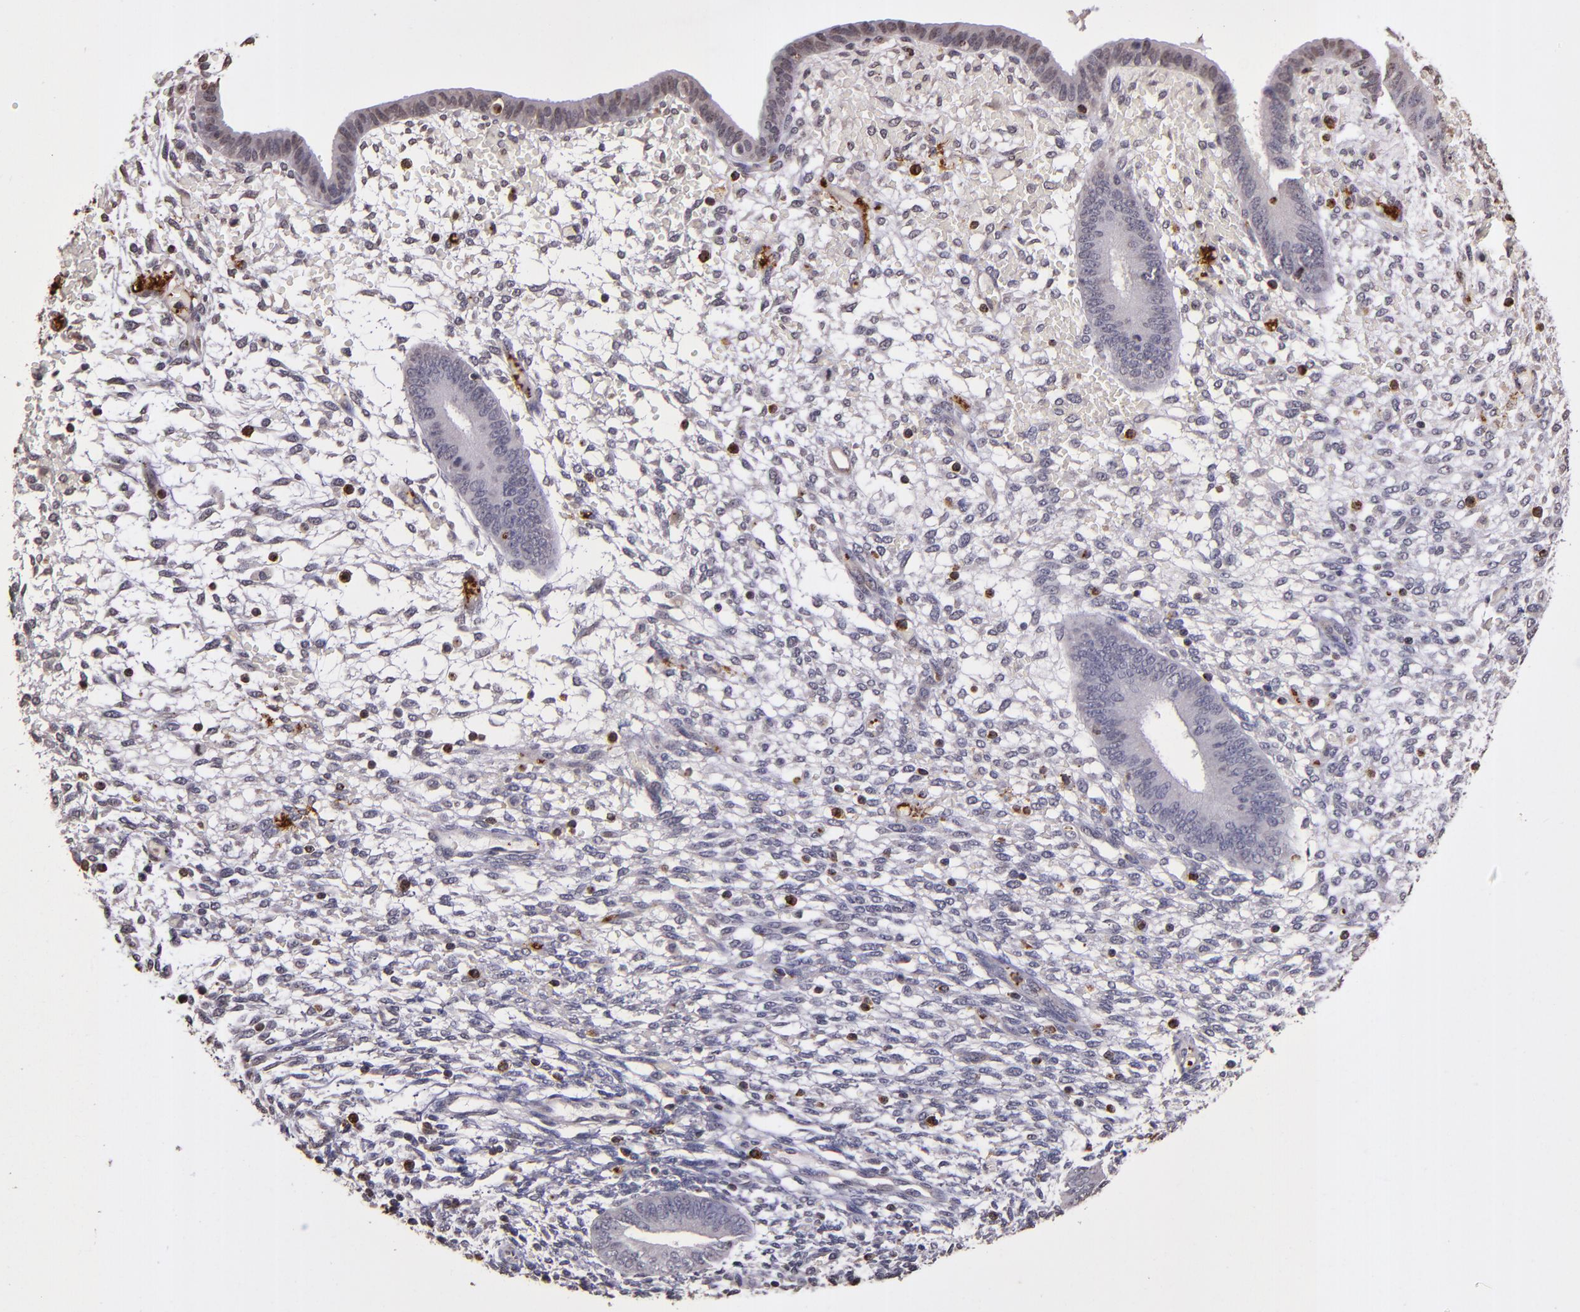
{"staining": {"intensity": "moderate", "quantity": "<25%", "location": "cytoplasmic/membranous"}, "tissue": "endometrium", "cell_type": "Cells in endometrial stroma", "image_type": "normal", "snomed": [{"axis": "morphology", "description": "Normal tissue, NOS"}, {"axis": "topography", "description": "Endometrium"}], "caption": "Cells in endometrial stroma show moderate cytoplasmic/membranous positivity in approximately <25% of cells in normal endometrium. (DAB (3,3'-diaminobenzidine) IHC with brightfield microscopy, high magnification).", "gene": "SLC2A3", "patient": {"sex": "female", "age": 42}}